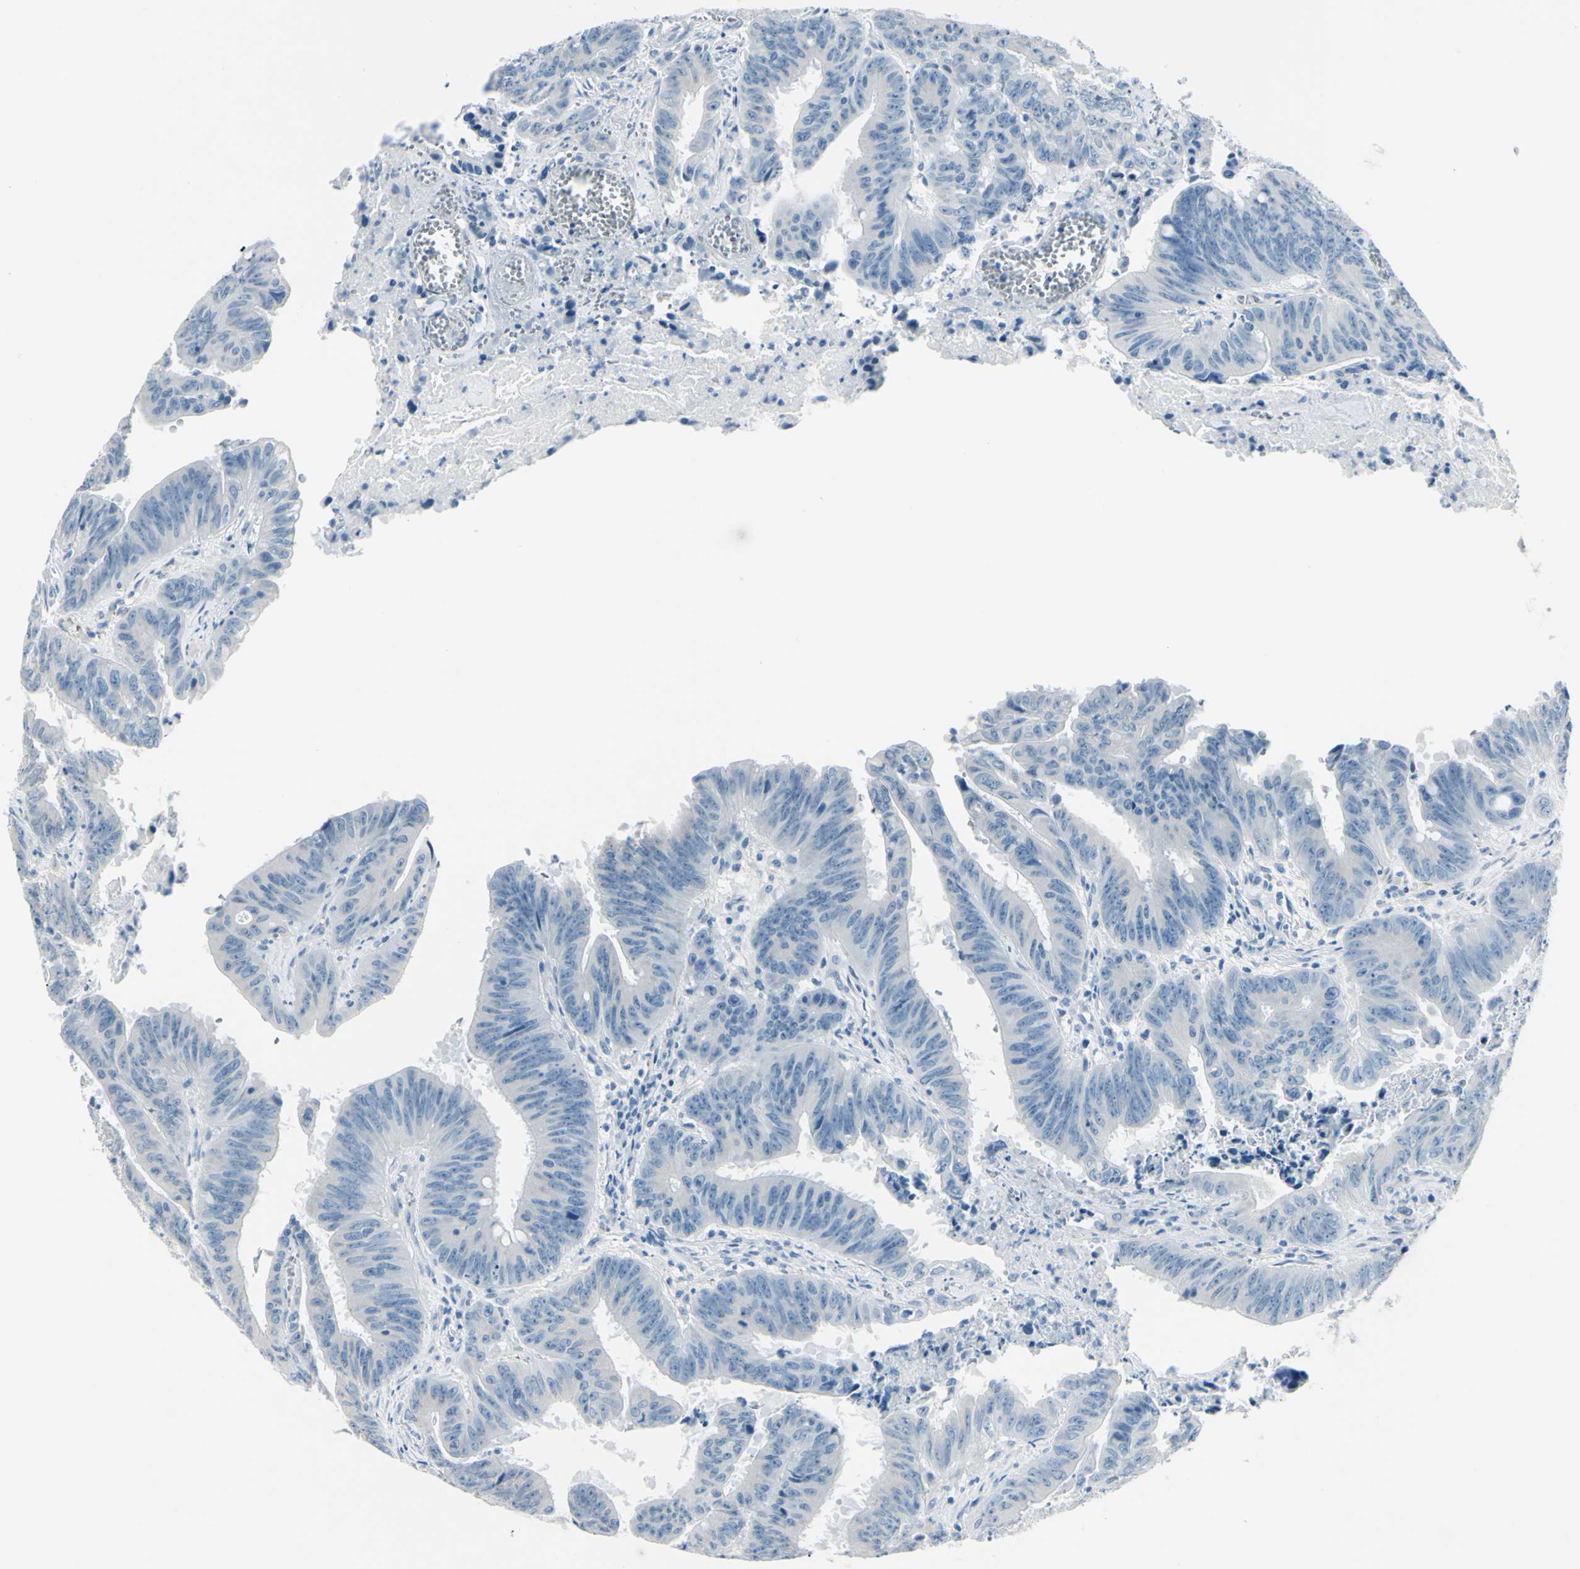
{"staining": {"intensity": "negative", "quantity": "none", "location": "none"}, "tissue": "colorectal cancer", "cell_type": "Tumor cells", "image_type": "cancer", "snomed": [{"axis": "morphology", "description": "Adenocarcinoma, NOS"}, {"axis": "topography", "description": "Colon"}], "caption": "Tumor cells are negative for brown protein staining in colorectal adenocarcinoma.", "gene": "CDH15", "patient": {"sex": "male", "age": 45}}